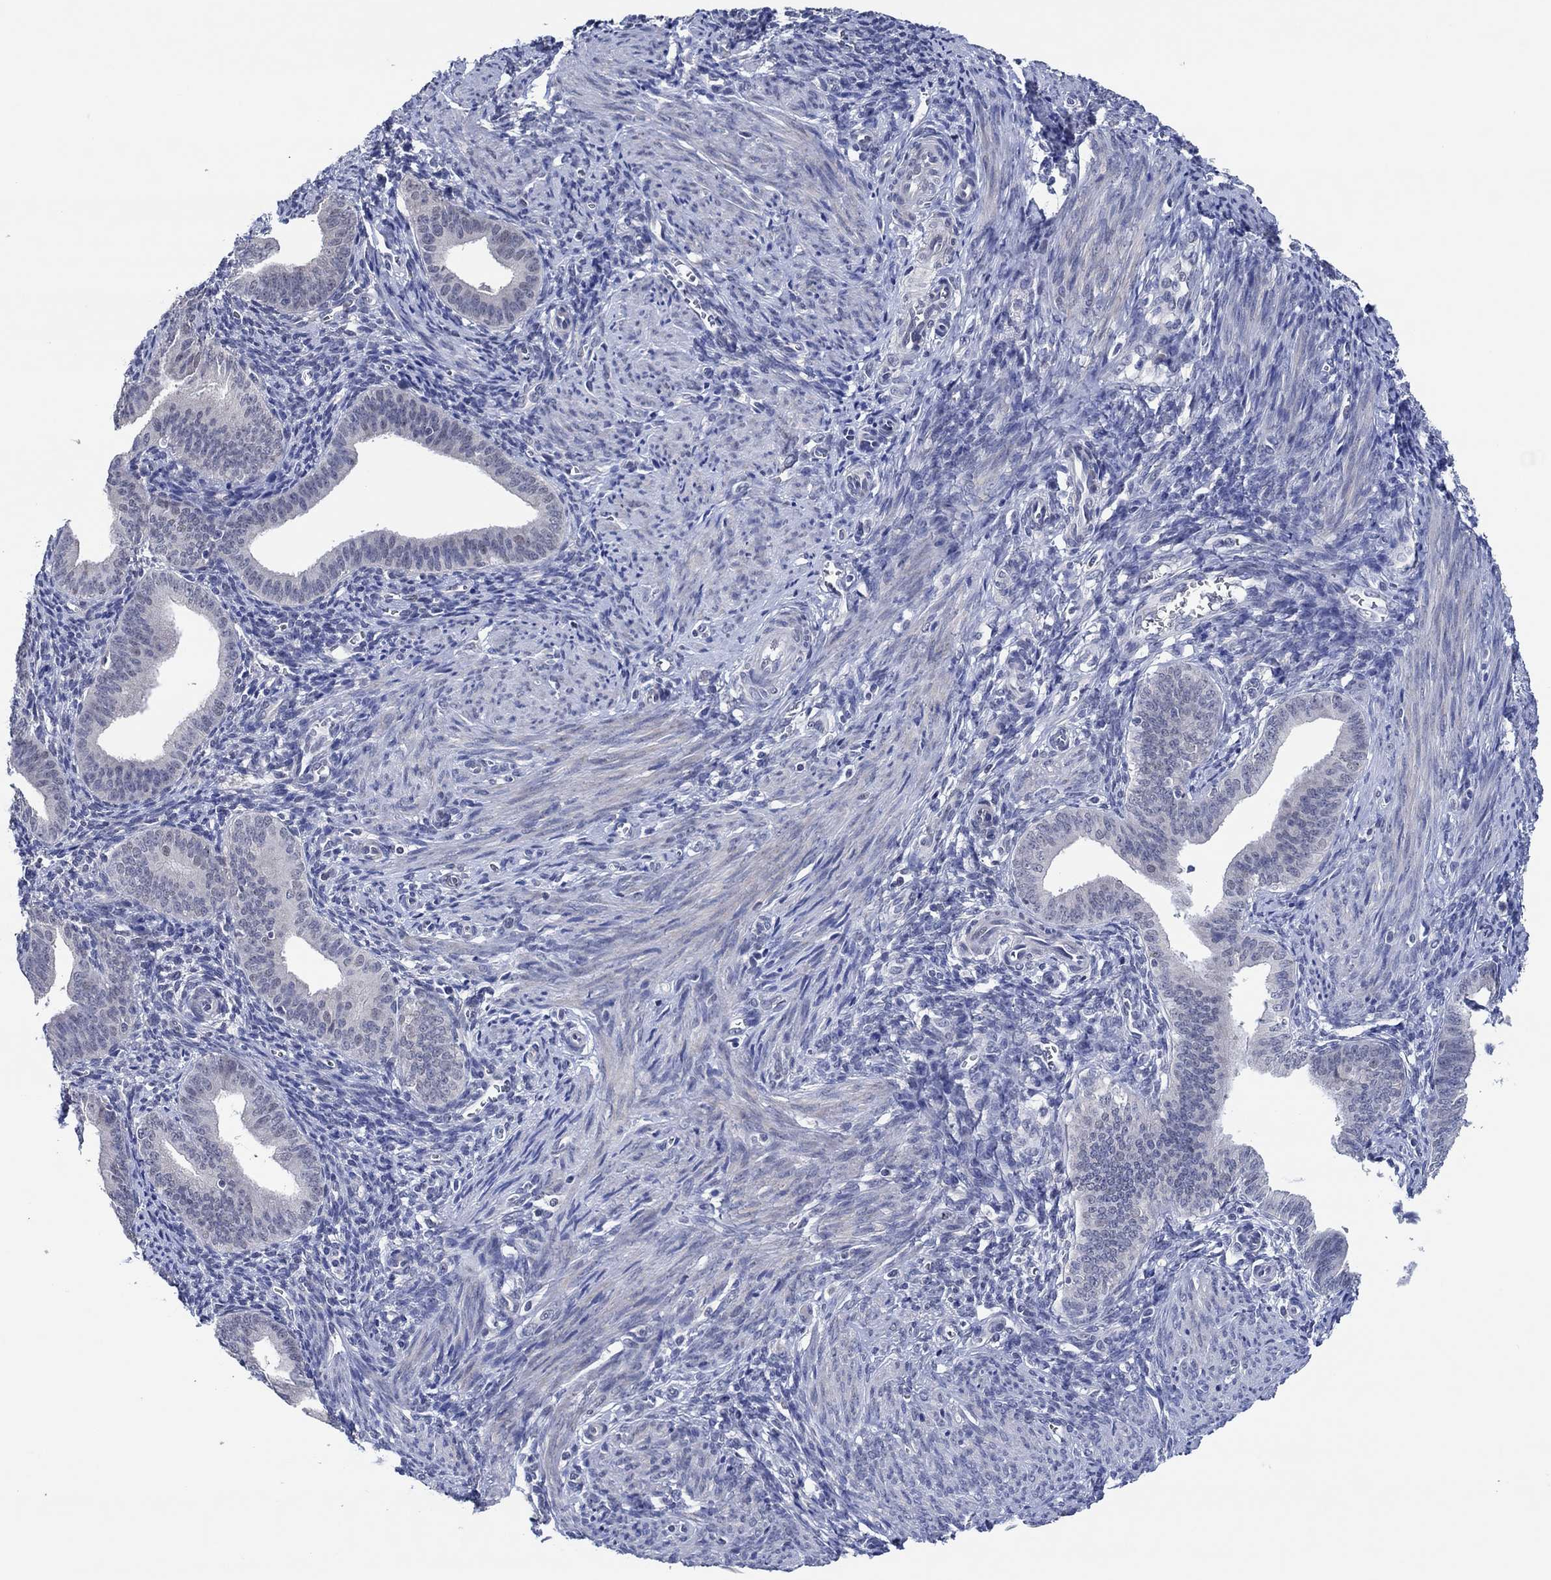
{"staining": {"intensity": "negative", "quantity": "none", "location": "none"}, "tissue": "endometrium", "cell_type": "Cells in endometrial stroma", "image_type": "normal", "snomed": [{"axis": "morphology", "description": "Normal tissue, NOS"}, {"axis": "topography", "description": "Endometrium"}], "caption": "Endometrium was stained to show a protein in brown. There is no significant positivity in cells in endometrial stroma. (DAB immunohistochemistry (IHC) with hematoxylin counter stain).", "gene": "PRRT3", "patient": {"sex": "female", "age": 42}}